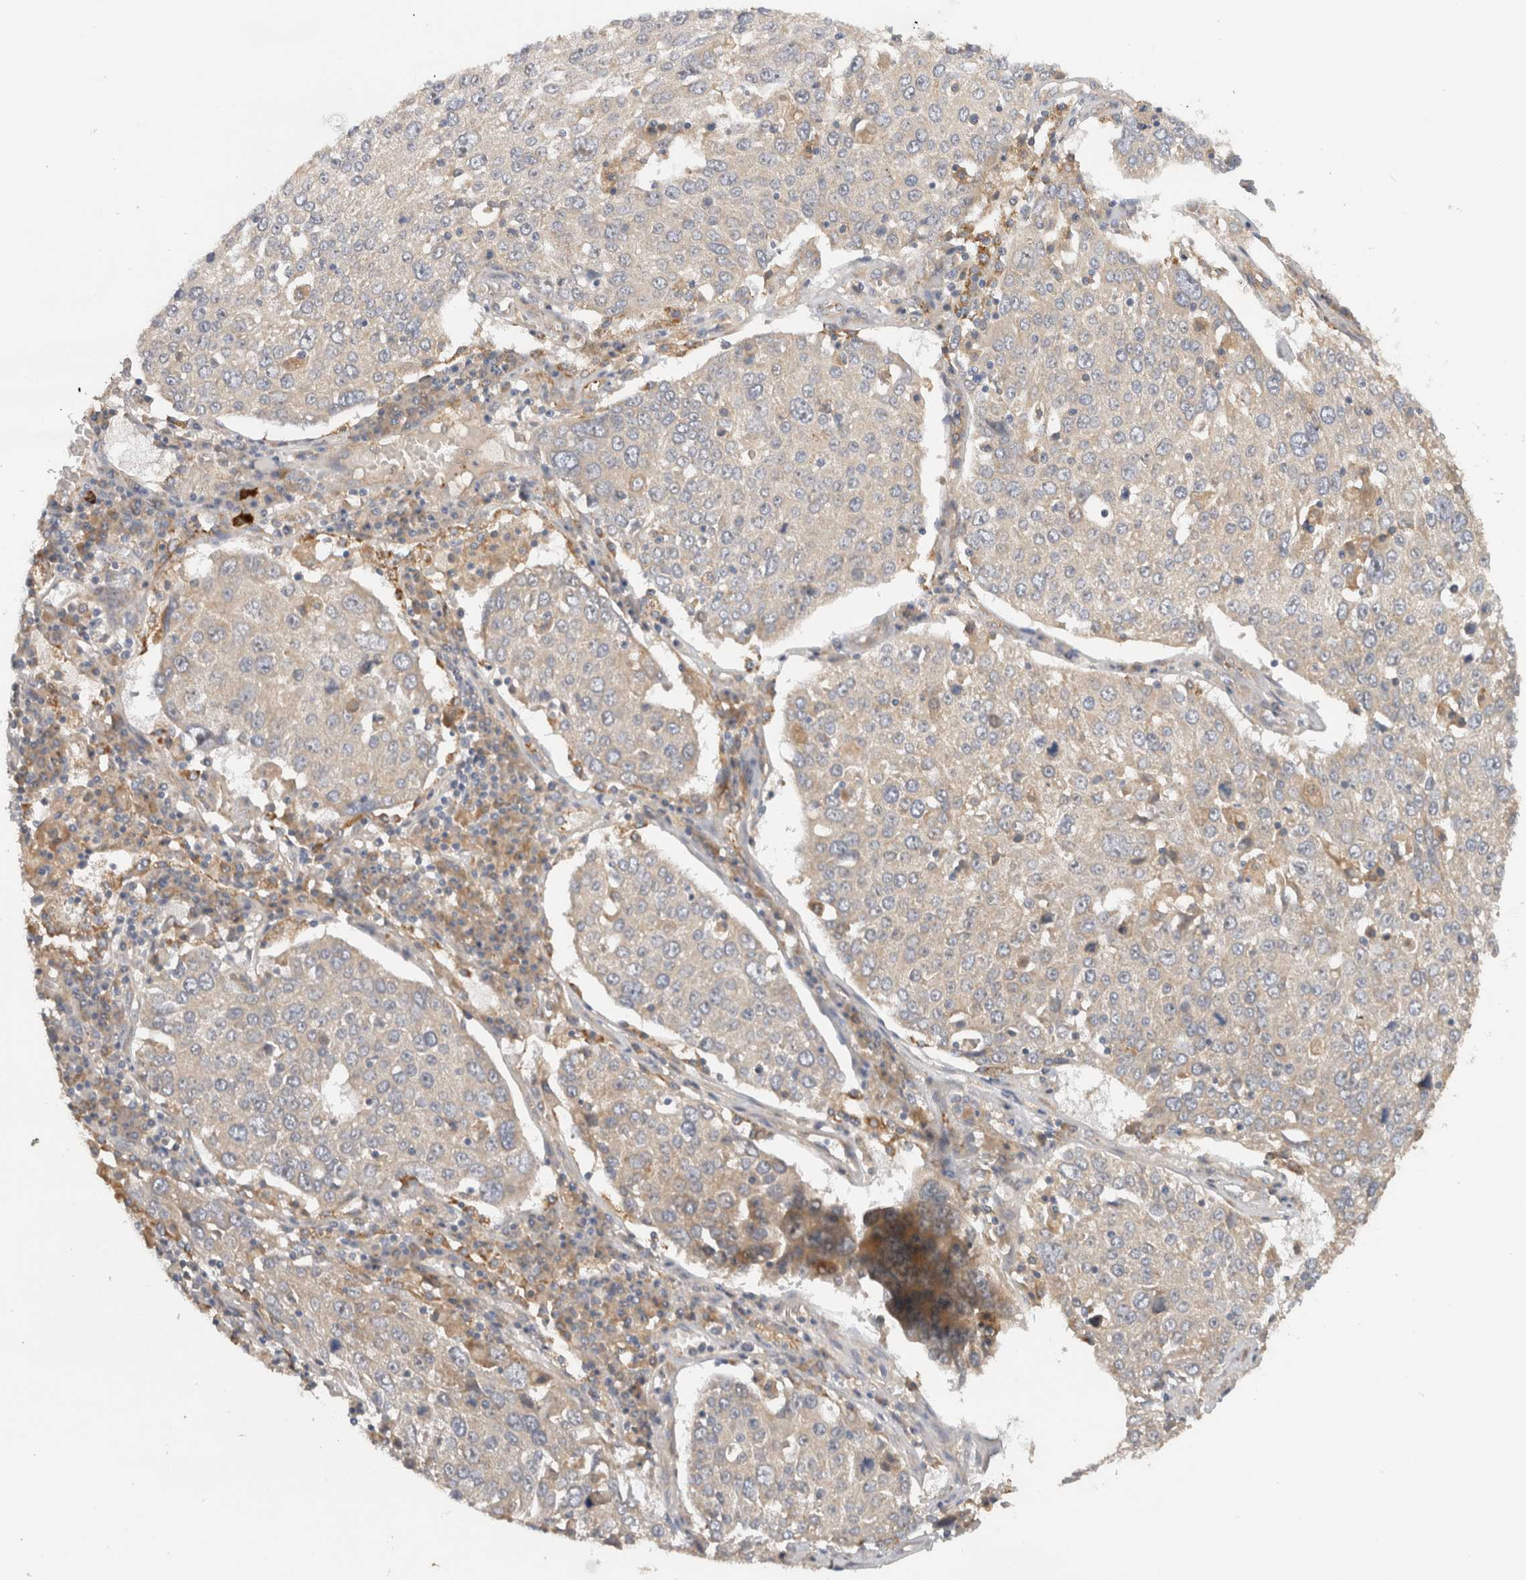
{"staining": {"intensity": "weak", "quantity": "<25%", "location": "cytoplasmic/membranous"}, "tissue": "lung cancer", "cell_type": "Tumor cells", "image_type": "cancer", "snomed": [{"axis": "morphology", "description": "Squamous cell carcinoma, NOS"}, {"axis": "topography", "description": "Lung"}], "caption": "Tumor cells show no significant positivity in lung squamous cell carcinoma.", "gene": "SGK3", "patient": {"sex": "male", "age": 65}}